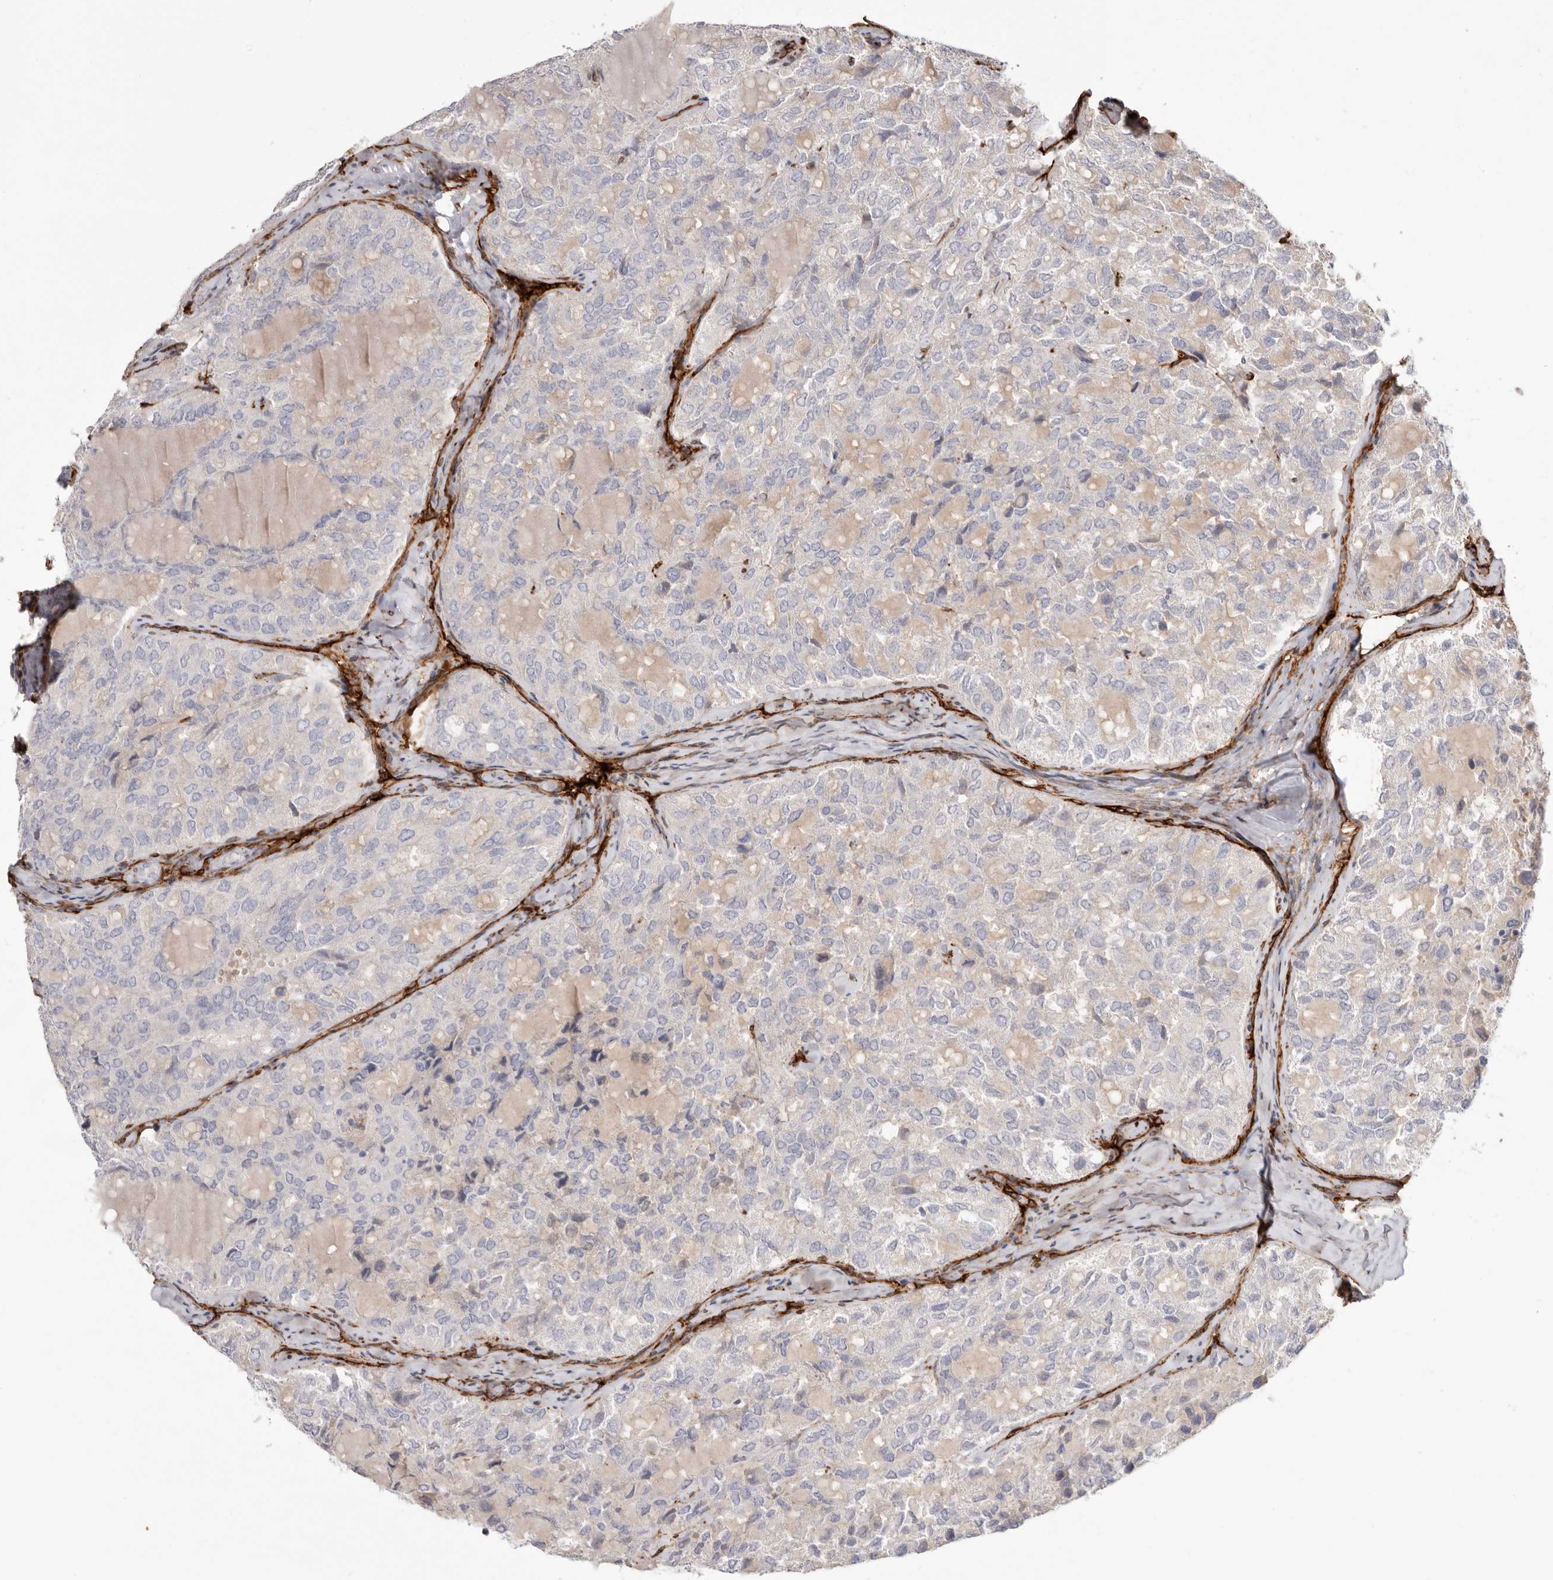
{"staining": {"intensity": "negative", "quantity": "none", "location": "none"}, "tissue": "thyroid cancer", "cell_type": "Tumor cells", "image_type": "cancer", "snomed": [{"axis": "morphology", "description": "Follicular adenoma carcinoma, NOS"}, {"axis": "topography", "description": "Thyroid gland"}], "caption": "Thyroid cancer (follicular adenoma carcinoma) was stained to show a protein in brown. There is no significant expression in tumor cells. (DAB IHC, high magnification).", "gene": "LRRC66", "patient": {"sex": "male", "age": 75}}